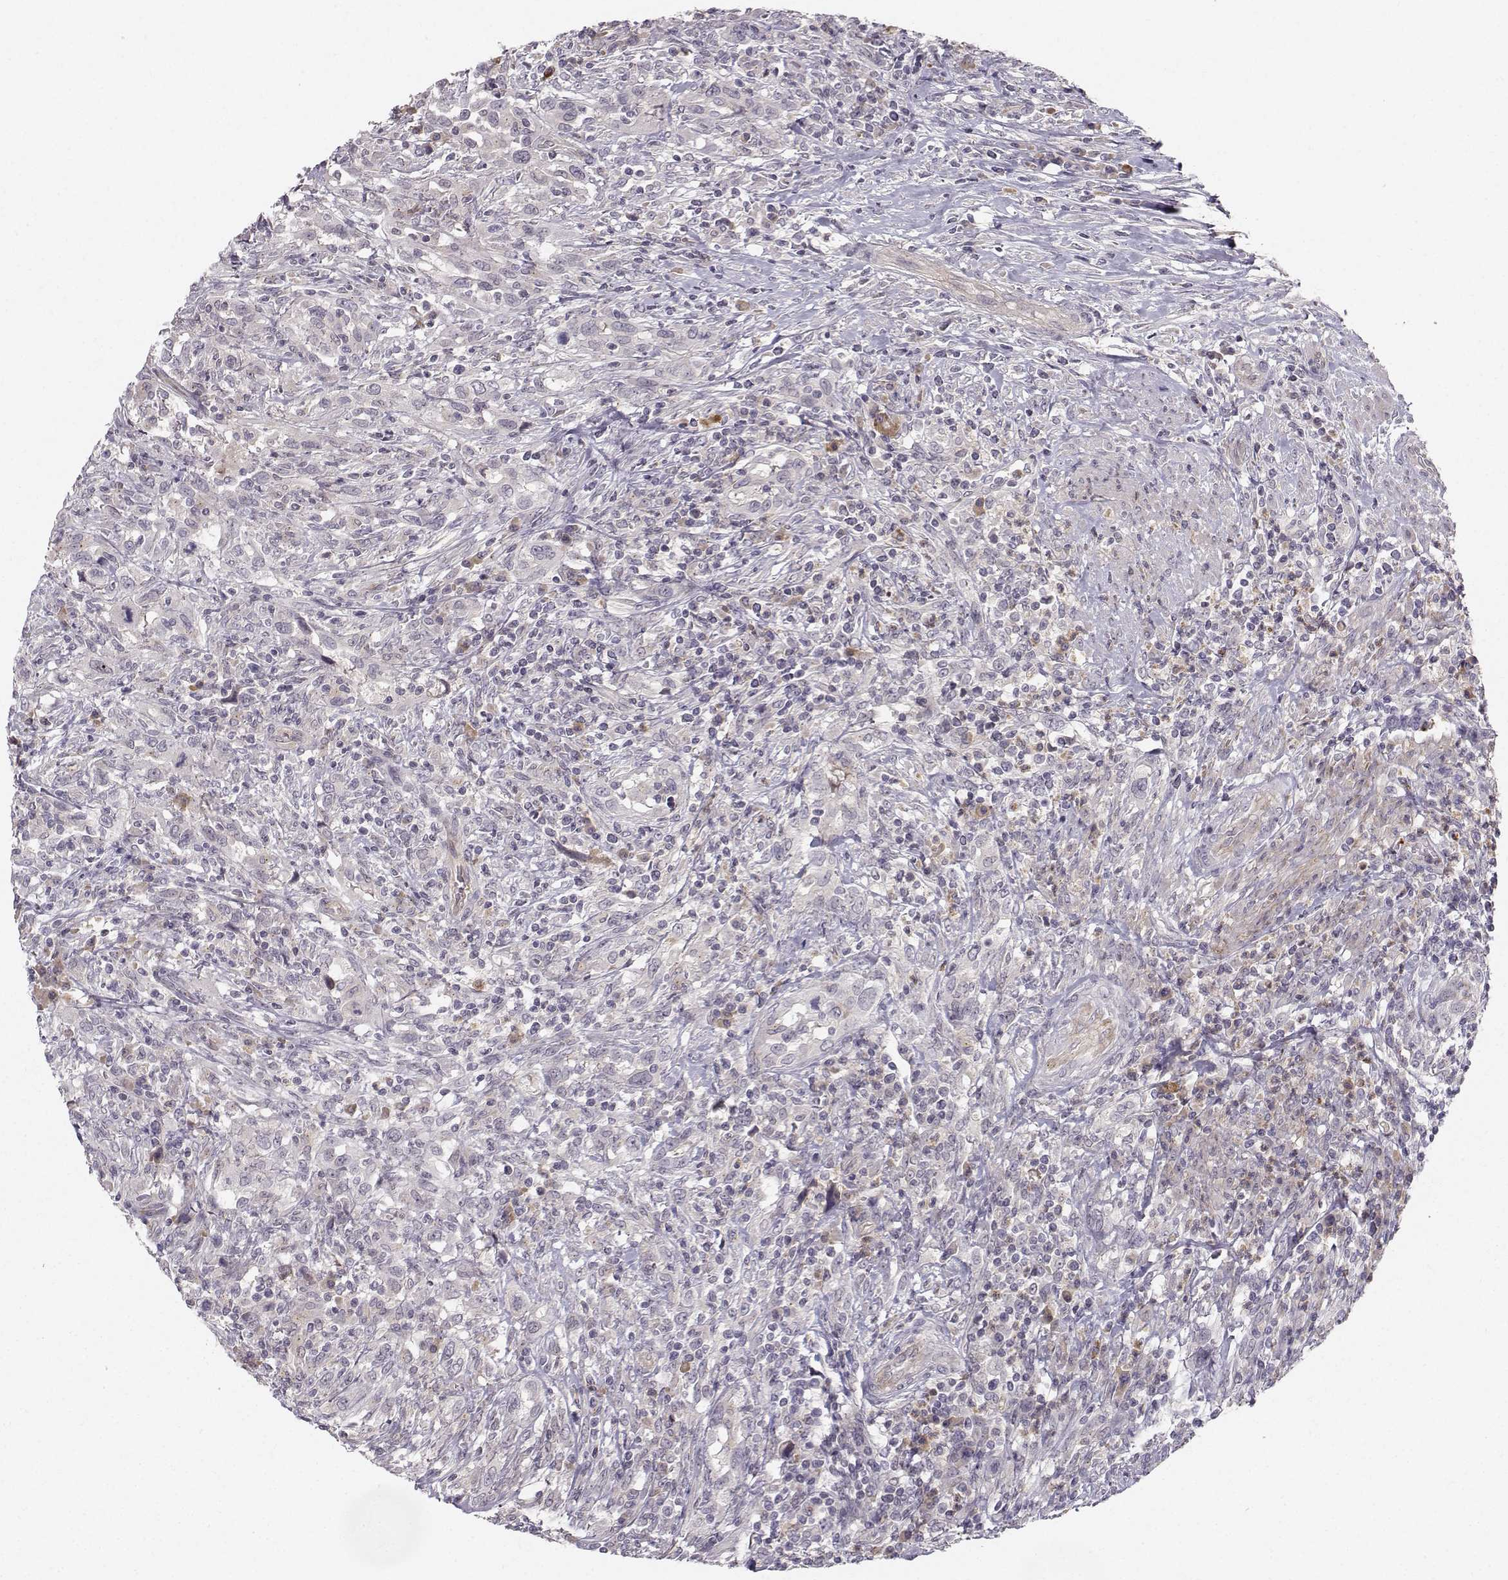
{"staining": {"intensity": "negative", "quantity": "none", "location": "none"}, "tissue": "urothelial cancer", "cell_type": "Tumor cells", "image_type": "cancer", "snomed": [{"axis": "morphology", "description": "Urothelial carcinoma, NOS"}, {"axis": "morphology", "description": "Urothelial carcinoma, High grade"}, {"axis": "topography", "description": "Urinary bladder"}], "caption": "A histopathology image of urothelial cancer stained for a protein demonstrates no brown staining in tumor cells.", "gene": "OPRD1", "patient": {"sex": "female", "age": 64}}